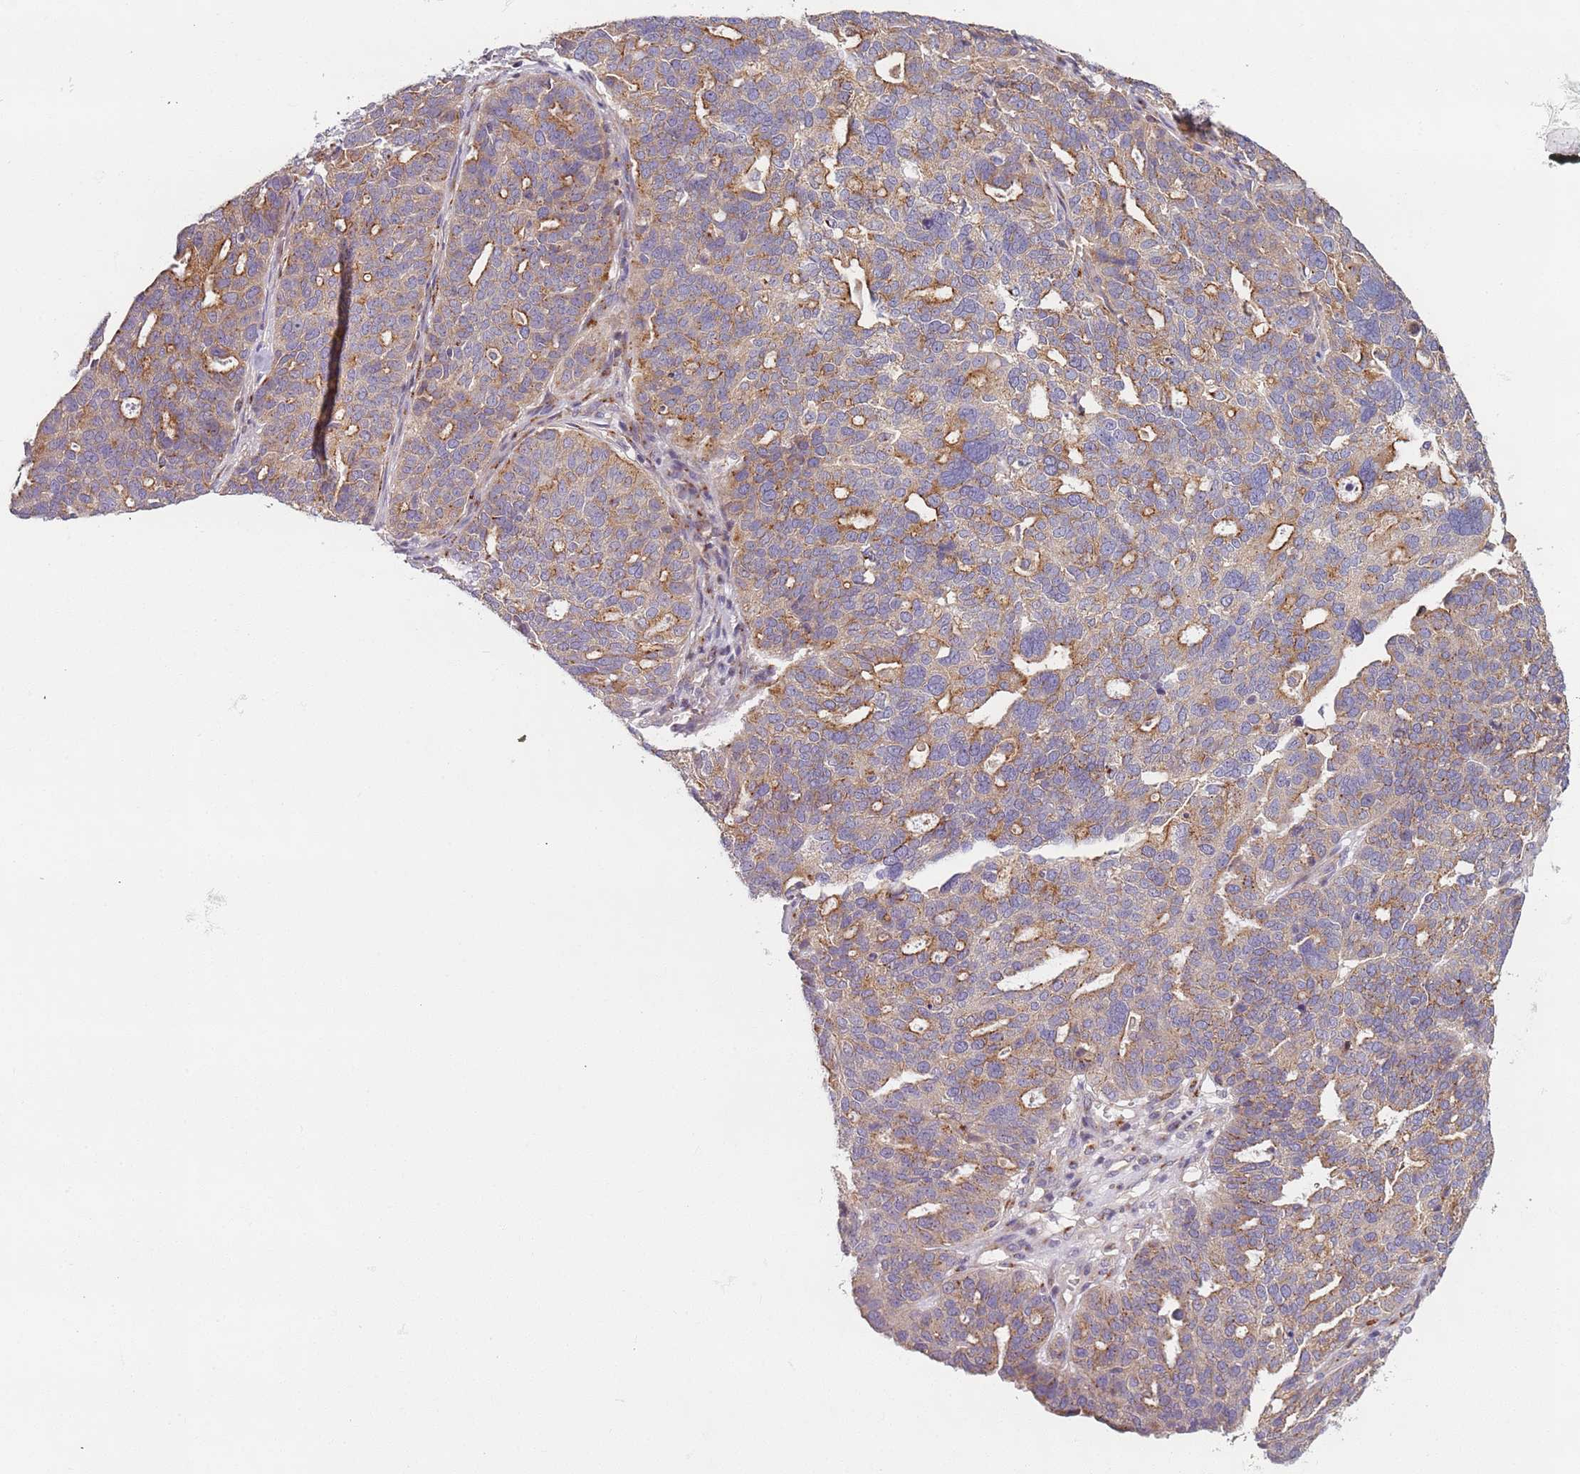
{"staining": {"intensity": "moderate", "quantity": ">75%", "location": "cytoplasmic/membranous"}, "tissue": "ovarian cancer", "cell_type": "Tumor cells", "image_type": "cancer", "snomed": [{"axis": "morphology", "description": "Cystadenocarcinoma, serous, NOS"}, {"axis": "topography", "description": "Ovary"}], "caption": "Brown immunohistochemical staining in ovarian cancer reveals moderate cytoplasmic/membranous expression in about >75% of tumor cells.", "gene": "AKTIP", "patient": {"sex": "female", "age": 59}}